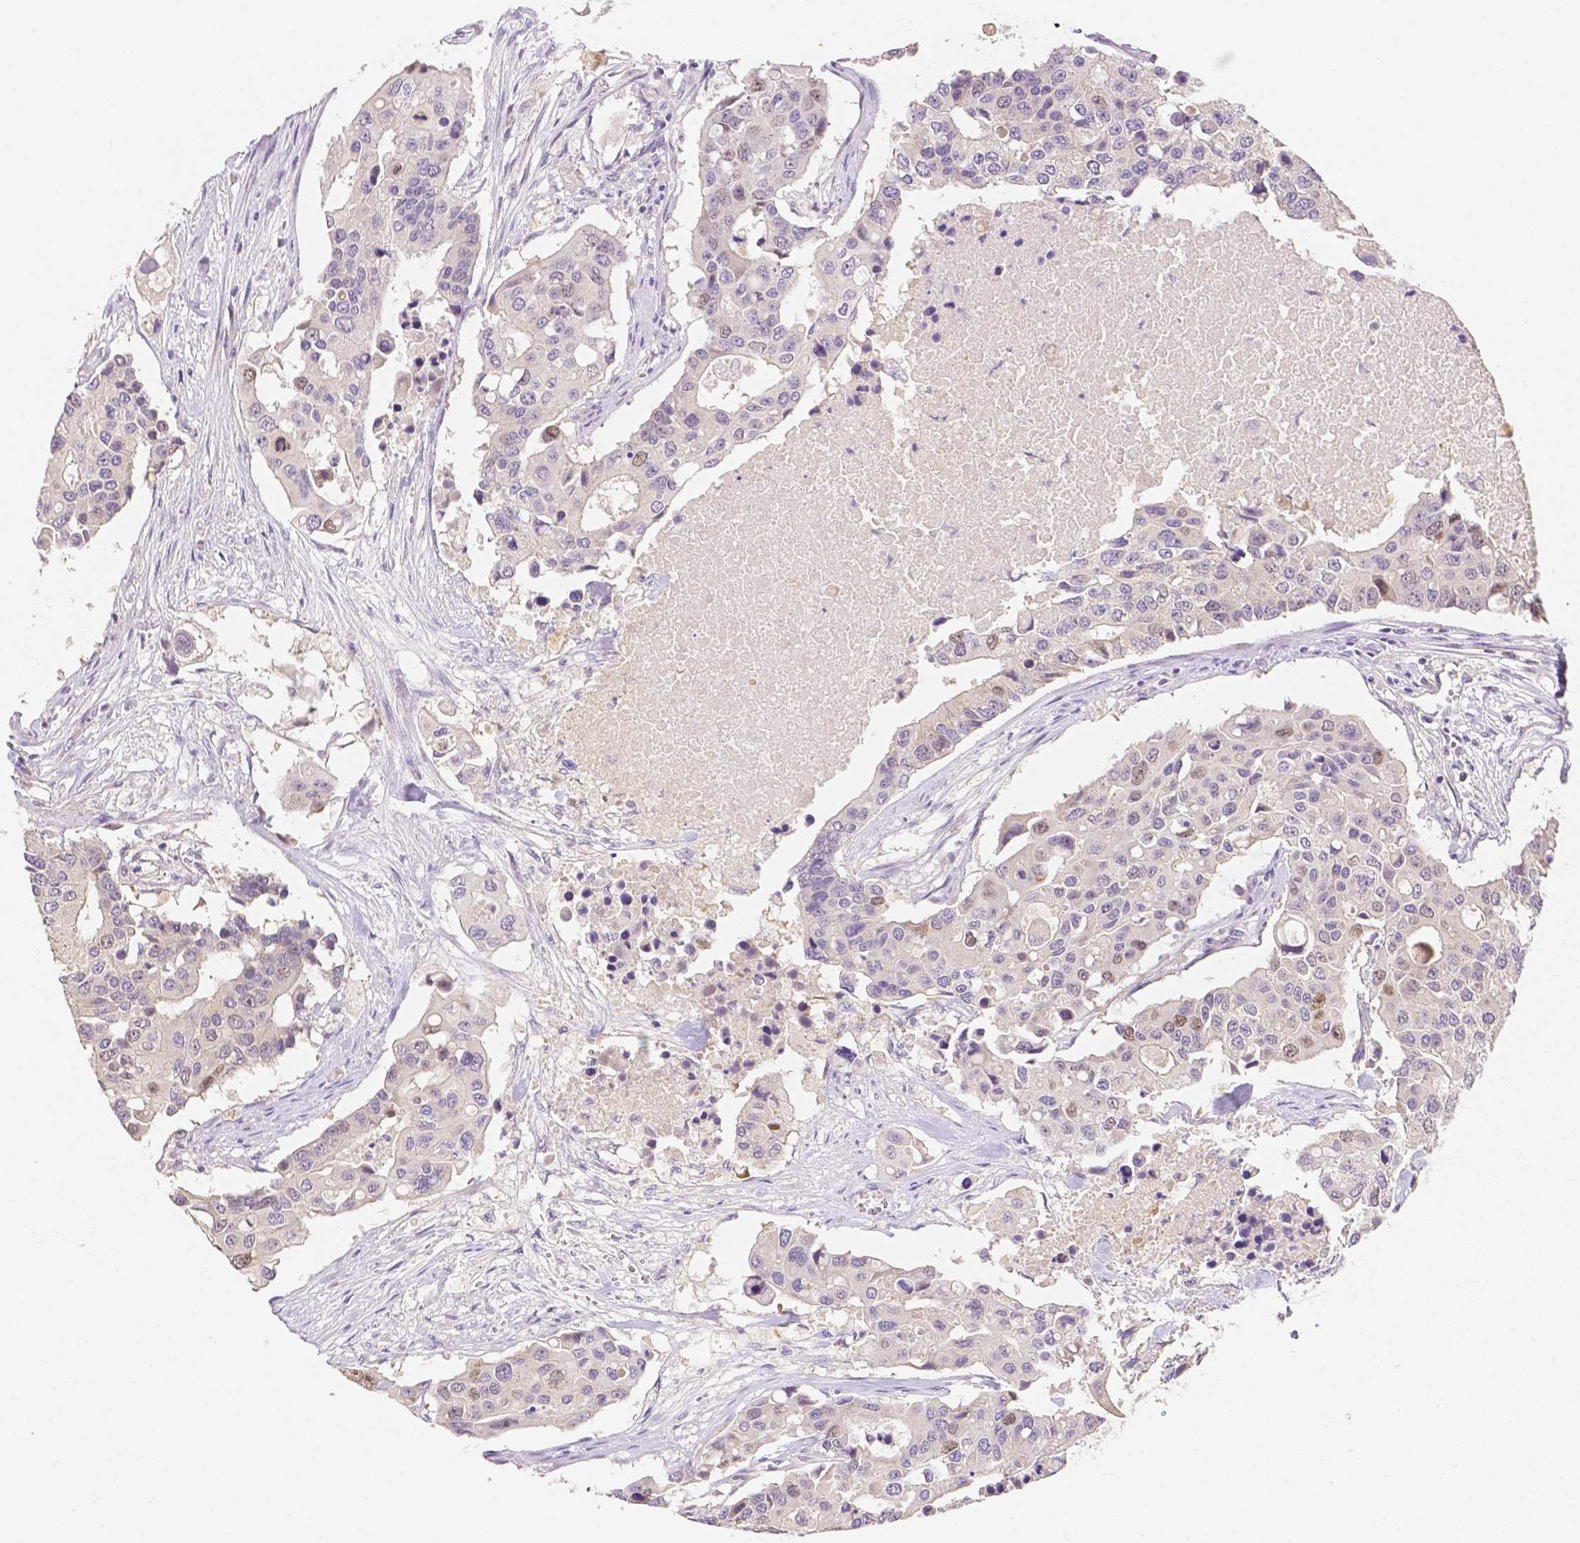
{"staining": {"intensity": "weak", "quantity": "<25%", "location": "nuclear"}, "tissue": "colorectal cancer", "cell_type": "Tumor cells", "image_type": "cancer", "snomed": [{"axis": "morphology", "description": "Adenocarcinoma, NOS"}, {"axis": "topography", "description": "Colon"}], "caption": "The photomicrograph exhibits no significant positivity in tumor cells of colorectal cancer (adenocarcinoma).", "gene": "C10orf67", "patient": {"sex": "male", "age": 77}}